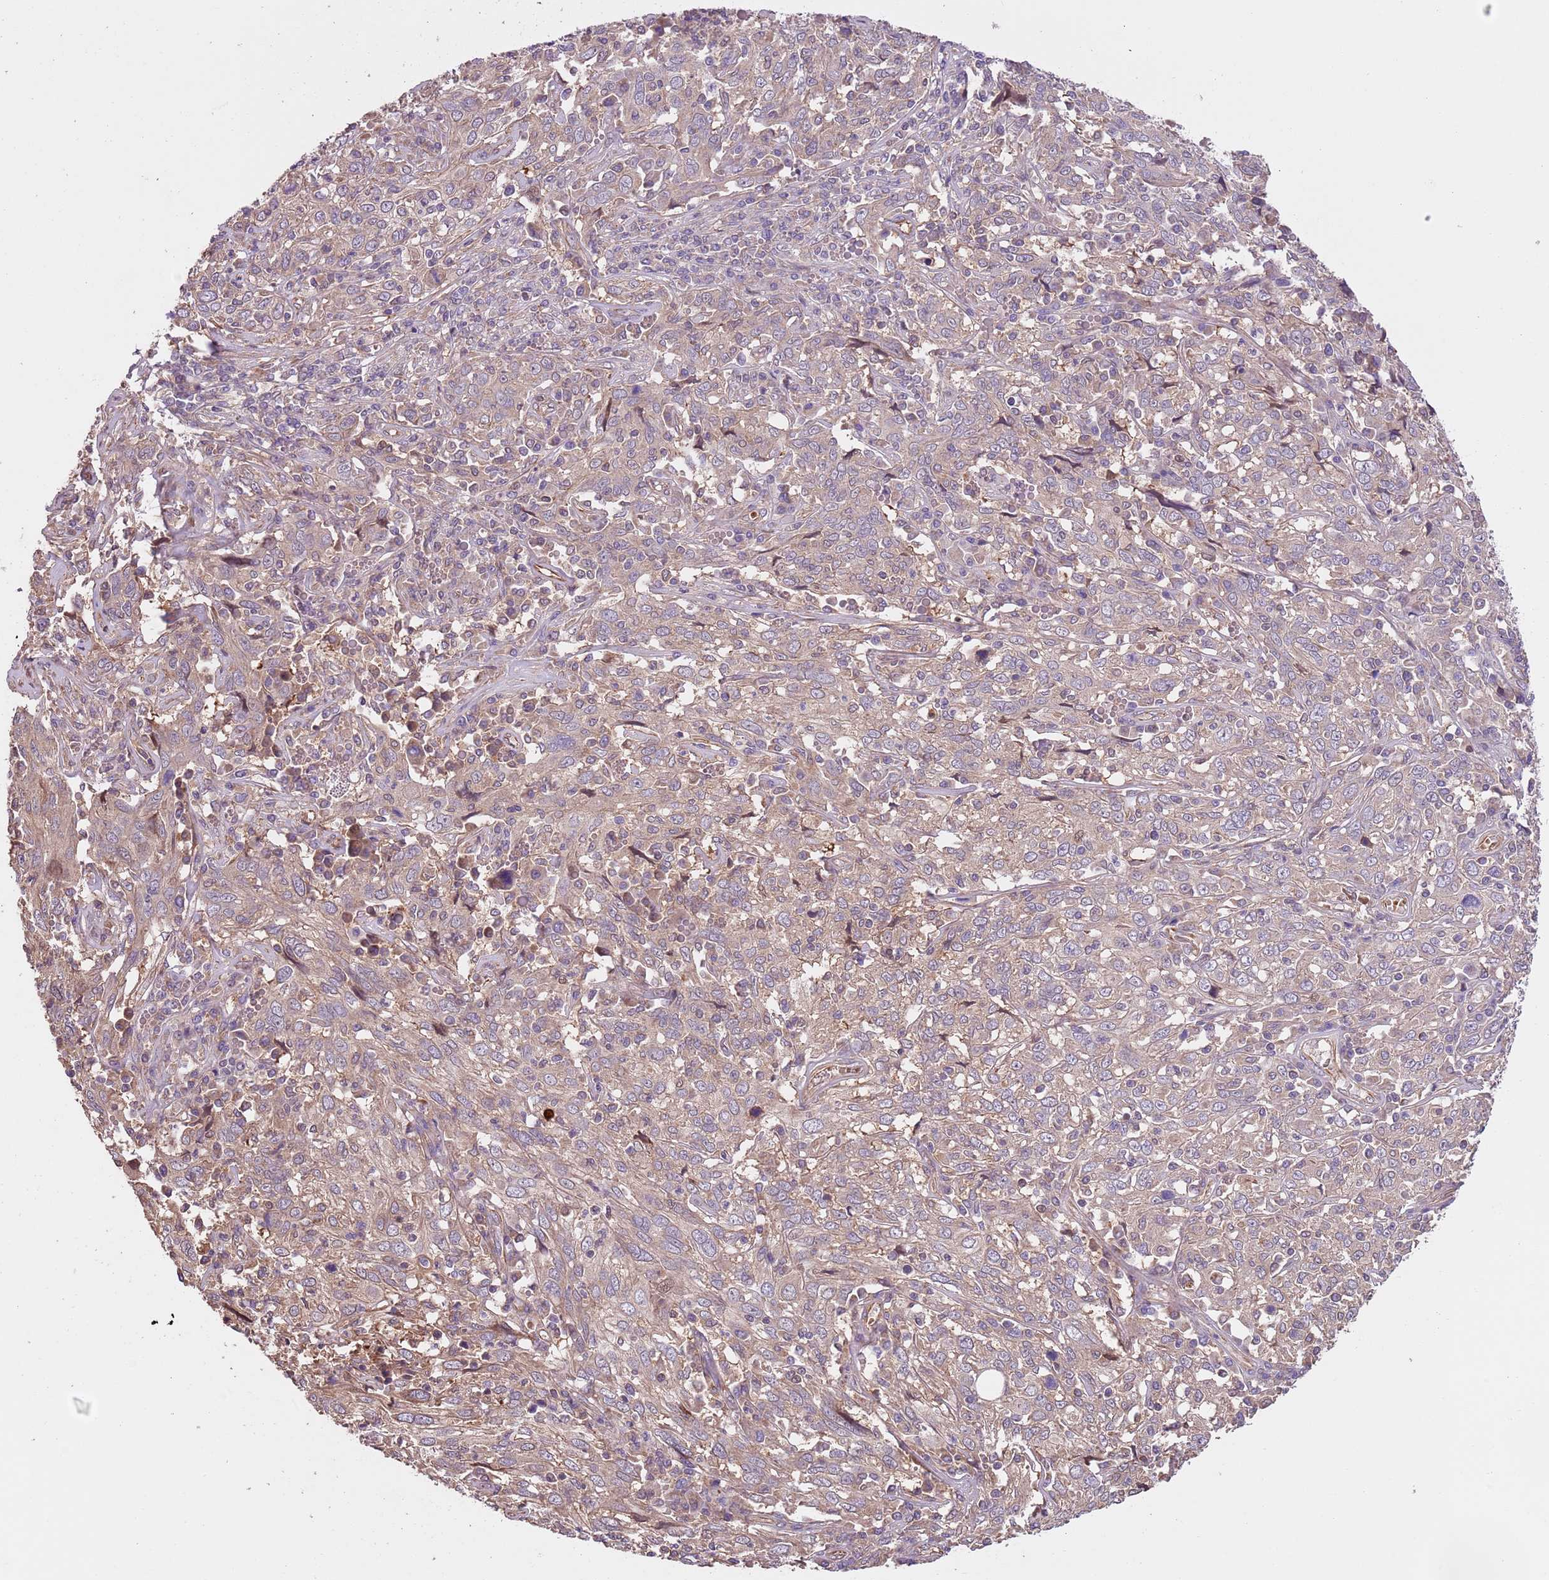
{"staining": {"intensity": "negative", "quantity": "none", "location": "none"}, "tissue": "cervical cancer", "cell_type": "Tumor cells", "image_type": "cancer", "snomed": [{"axis": "morphology", "description": "Squamous cell carcinoma, NOS"}, {"axis": "topography", "description": "Cervix"}], "caption": "Micrograph shows no protein expression in tumor cells of cervical cancer tissue. Nuclei are stained in blue.", "gene": "FAM89B", "patient": {"sex": "female", "age": 46}}